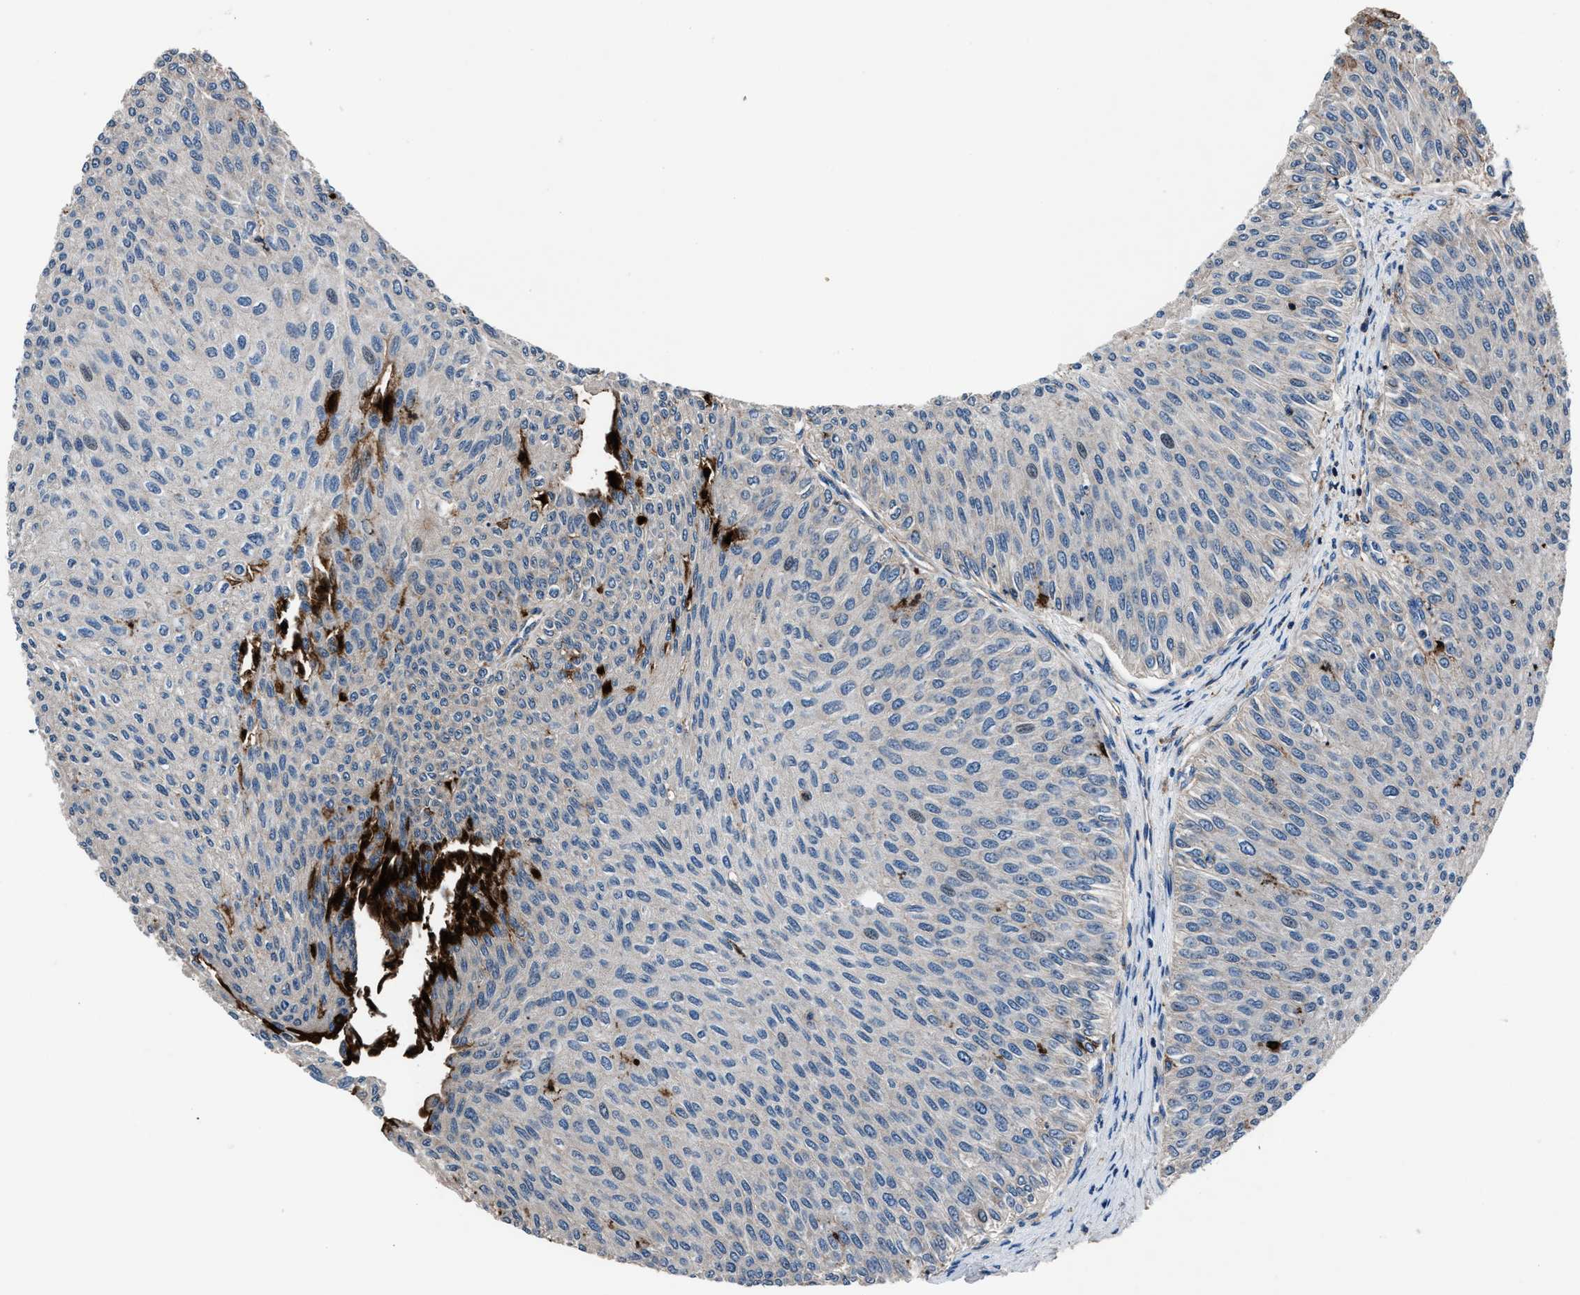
{"staining": {"intensity": "strong", "quantity": "<25%", "location": "cytoplasmic/membranous"}, "tissue": "urothelial cancer", "cell_type": "Tumor cells", "image_type": "cancer", "snomed": [{"axis": "morphology", "description": "Urothelial carcinoma, Low grade"}, {"axis": "topography", "description": "Urinary bladder"}], "caption": "The micrograph displays a brown stain indicating the presence of a protein in the cytoplasmic/membranous of tumor cells in urothelial cancer.", "gene": "MFSD11", "patient": {"sex": "male", "age": 78}}